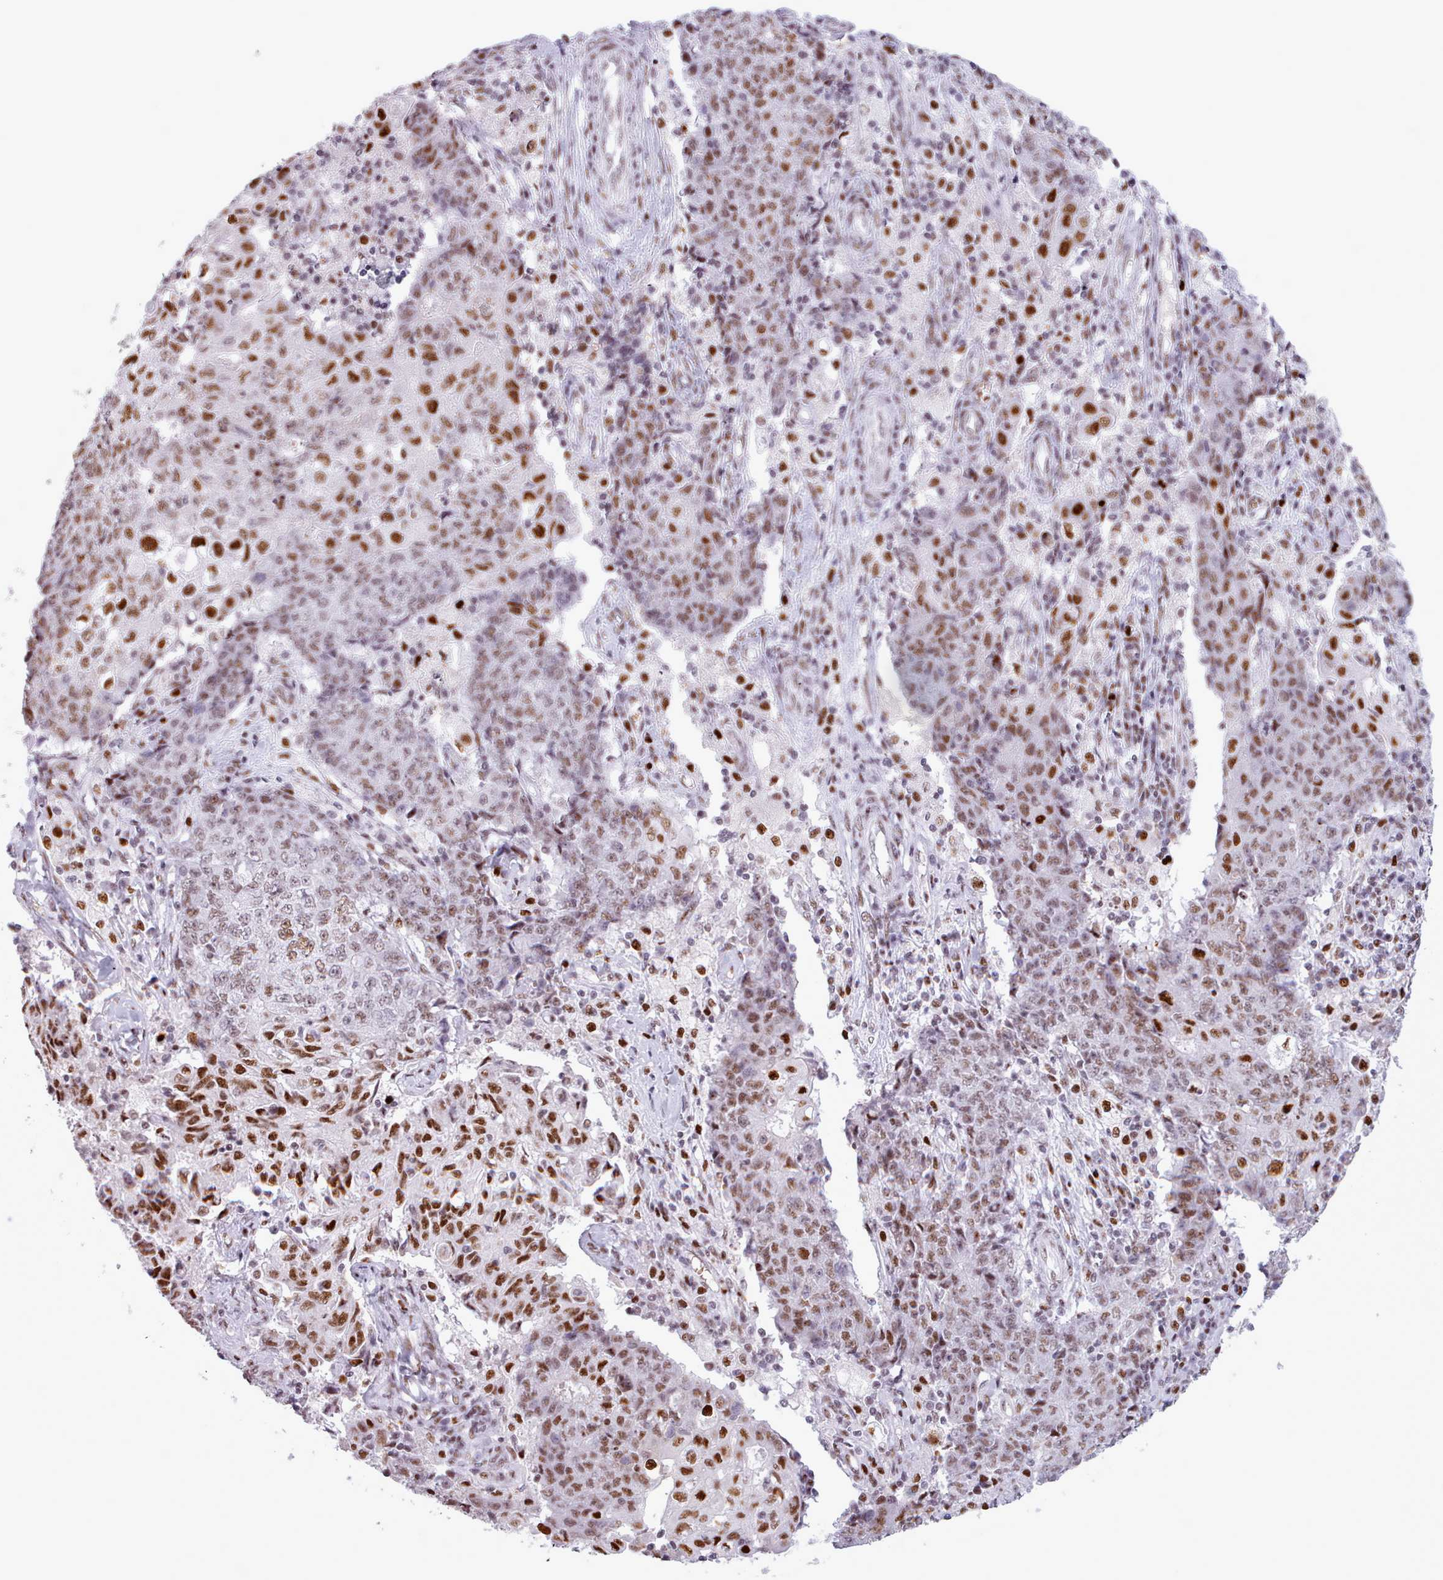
{"staining": {"intensity": "moderate", "quantity": "25%-75%", "location": "nuclear"}, "tissue": "ovarian cancer", "cell_type": "Tumor cells", "image_type": "cancer", "snomed": [{"axis": "morphology", "description": "Carcinoma, endometroid"}, {"axis": "topography", "description": "Ovary"}], "caption": "Ovarian cancer (endometroid carcinoma) stained for a protein (brown) demonstrates moderate nuclear positive positivity in approximately 25%-75% of tumor cells.", "gene": "SRSF4", "patient": {"sex": "female", "age": 42}}